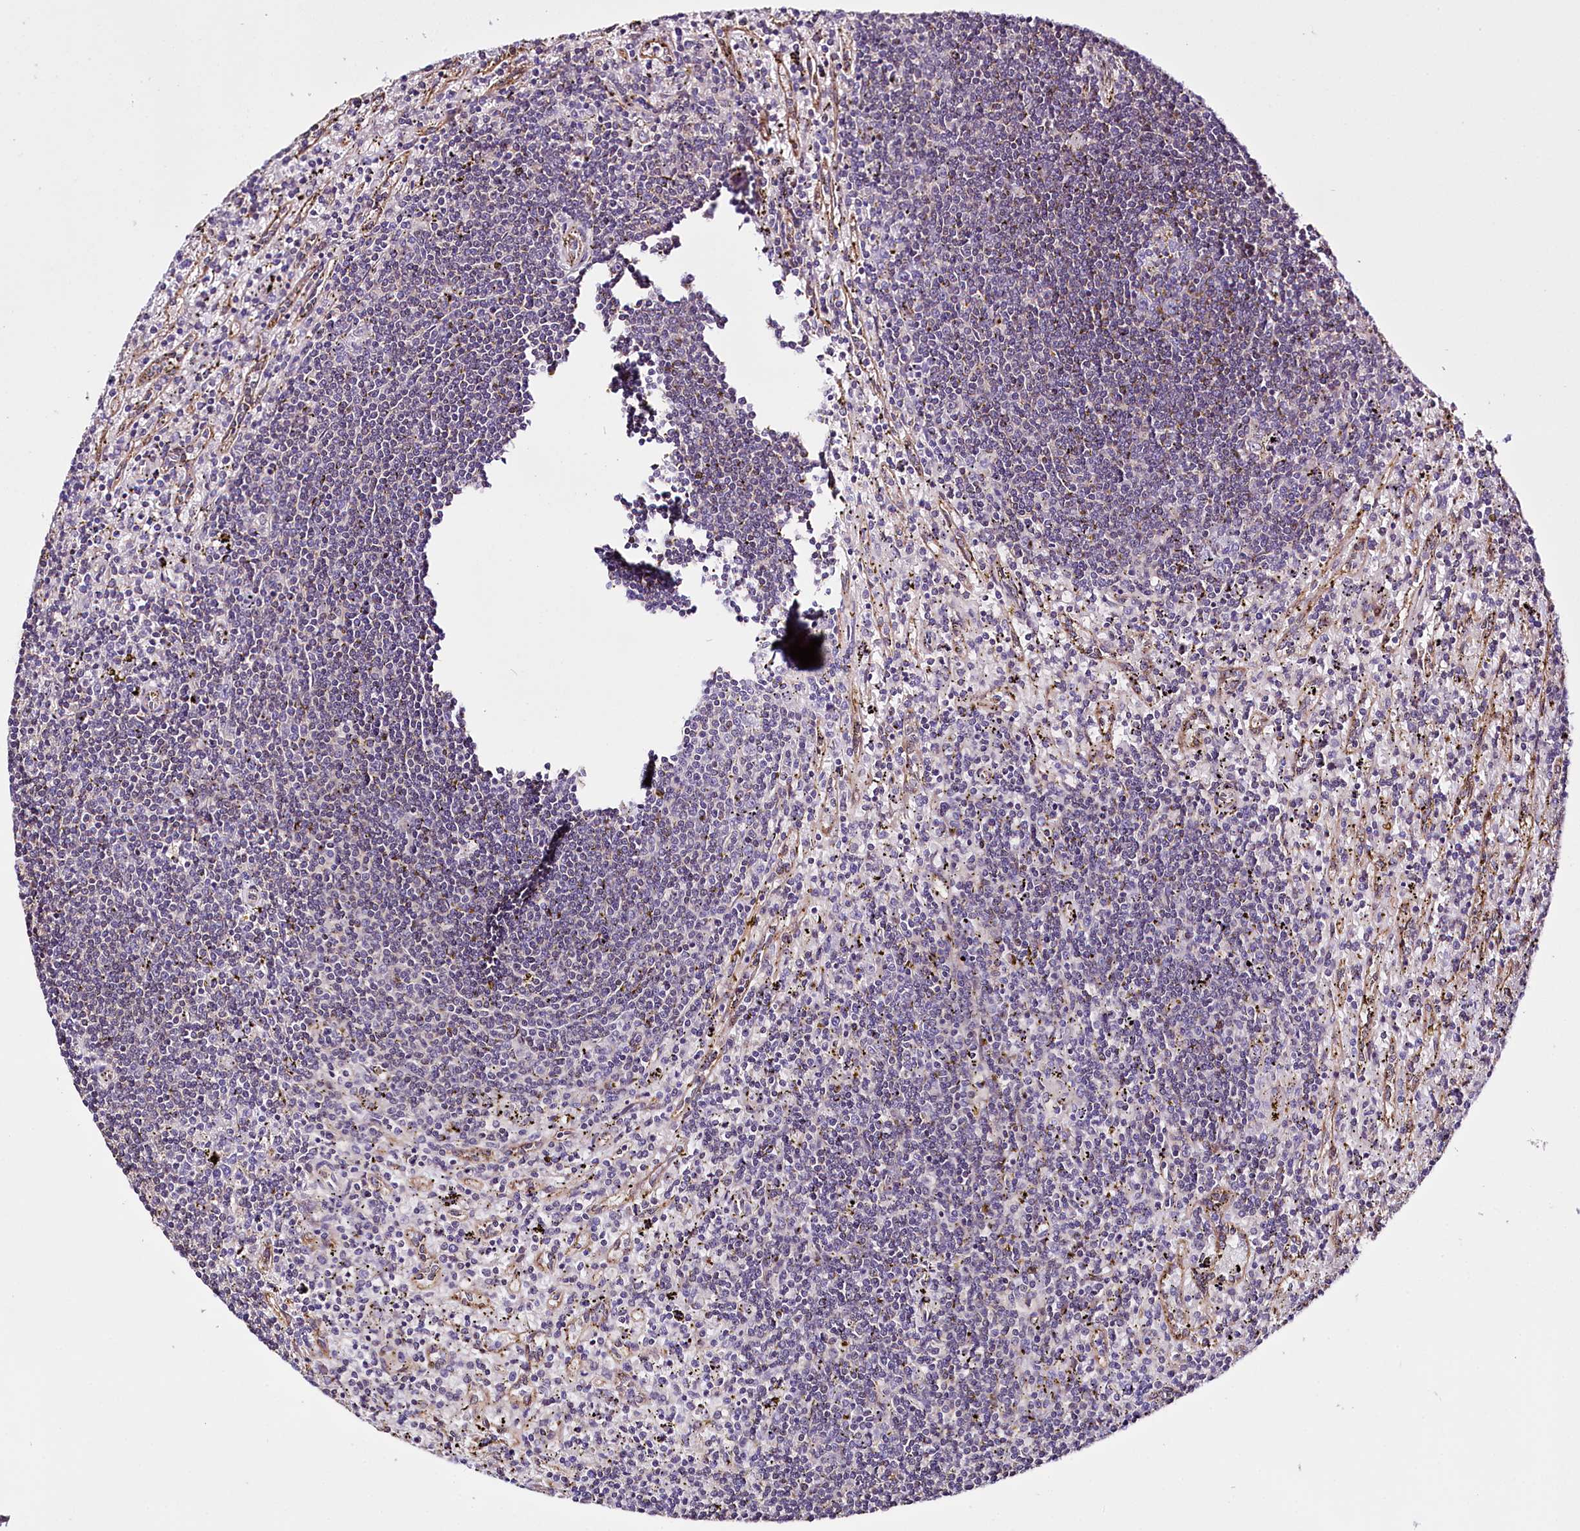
{"staining": {"intensity": "negative", "quantity": "none", "location": "none"}, "tissue": "lymphoma", "cell_type": "Tumor cells", "image_type": "cancer", "snomed": [{"axis": "morphology", "description": "Malignant lymphoma, non-Hodgkin's type, Low grade"}, {"axis": "topography", "description": "Spleen"}], "caption": "Tumor cells are negative for protein expression in human lymphoma.", "gene": "CUTC", "patient": {"sex": "male", "age": 76}}